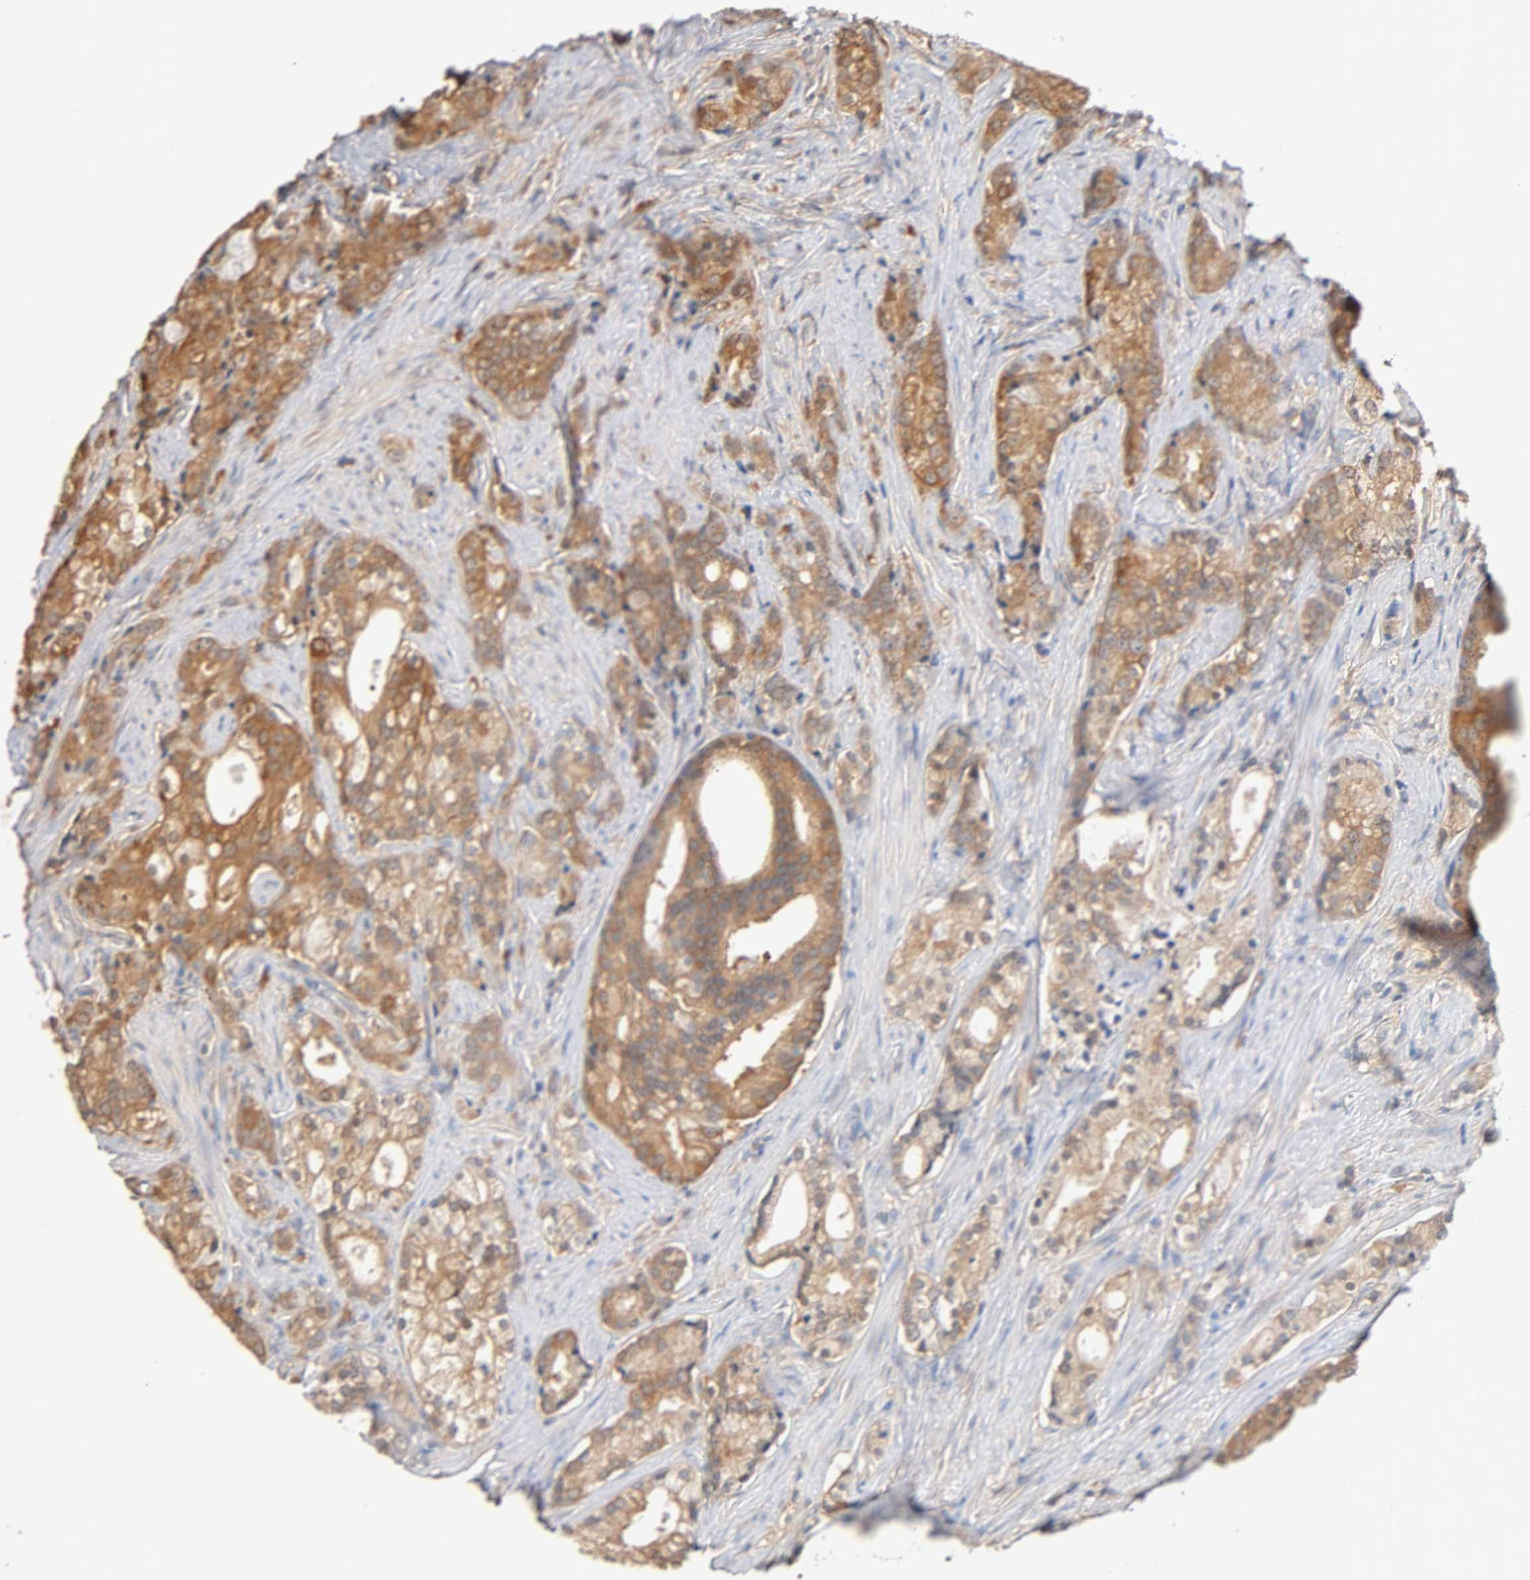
{"staining": {"intensity": "moderate", "quantity": ">75%", "location": "cytoplasmic/membranous"}, "tissue": "prostate cancer", "cell_type": "Tumor cells", "image_type": "cancer", "snomed": [{"axis": "morphology", "description": "Adenocarcinoma, Low grade"}, {"axis": "topography", "description": "Prostate"}], "caption": "IHC (DAB (3,3'-diaminobenzidine)) staining of prostate cancer (adenocarcinoma (low-grade)) reveals moderate cytoplasmic/membranous protein positivity in approximately >75% of tumor cells.", "gene": "ALDOA", "patient": {"sex": "male", "age": 58}}